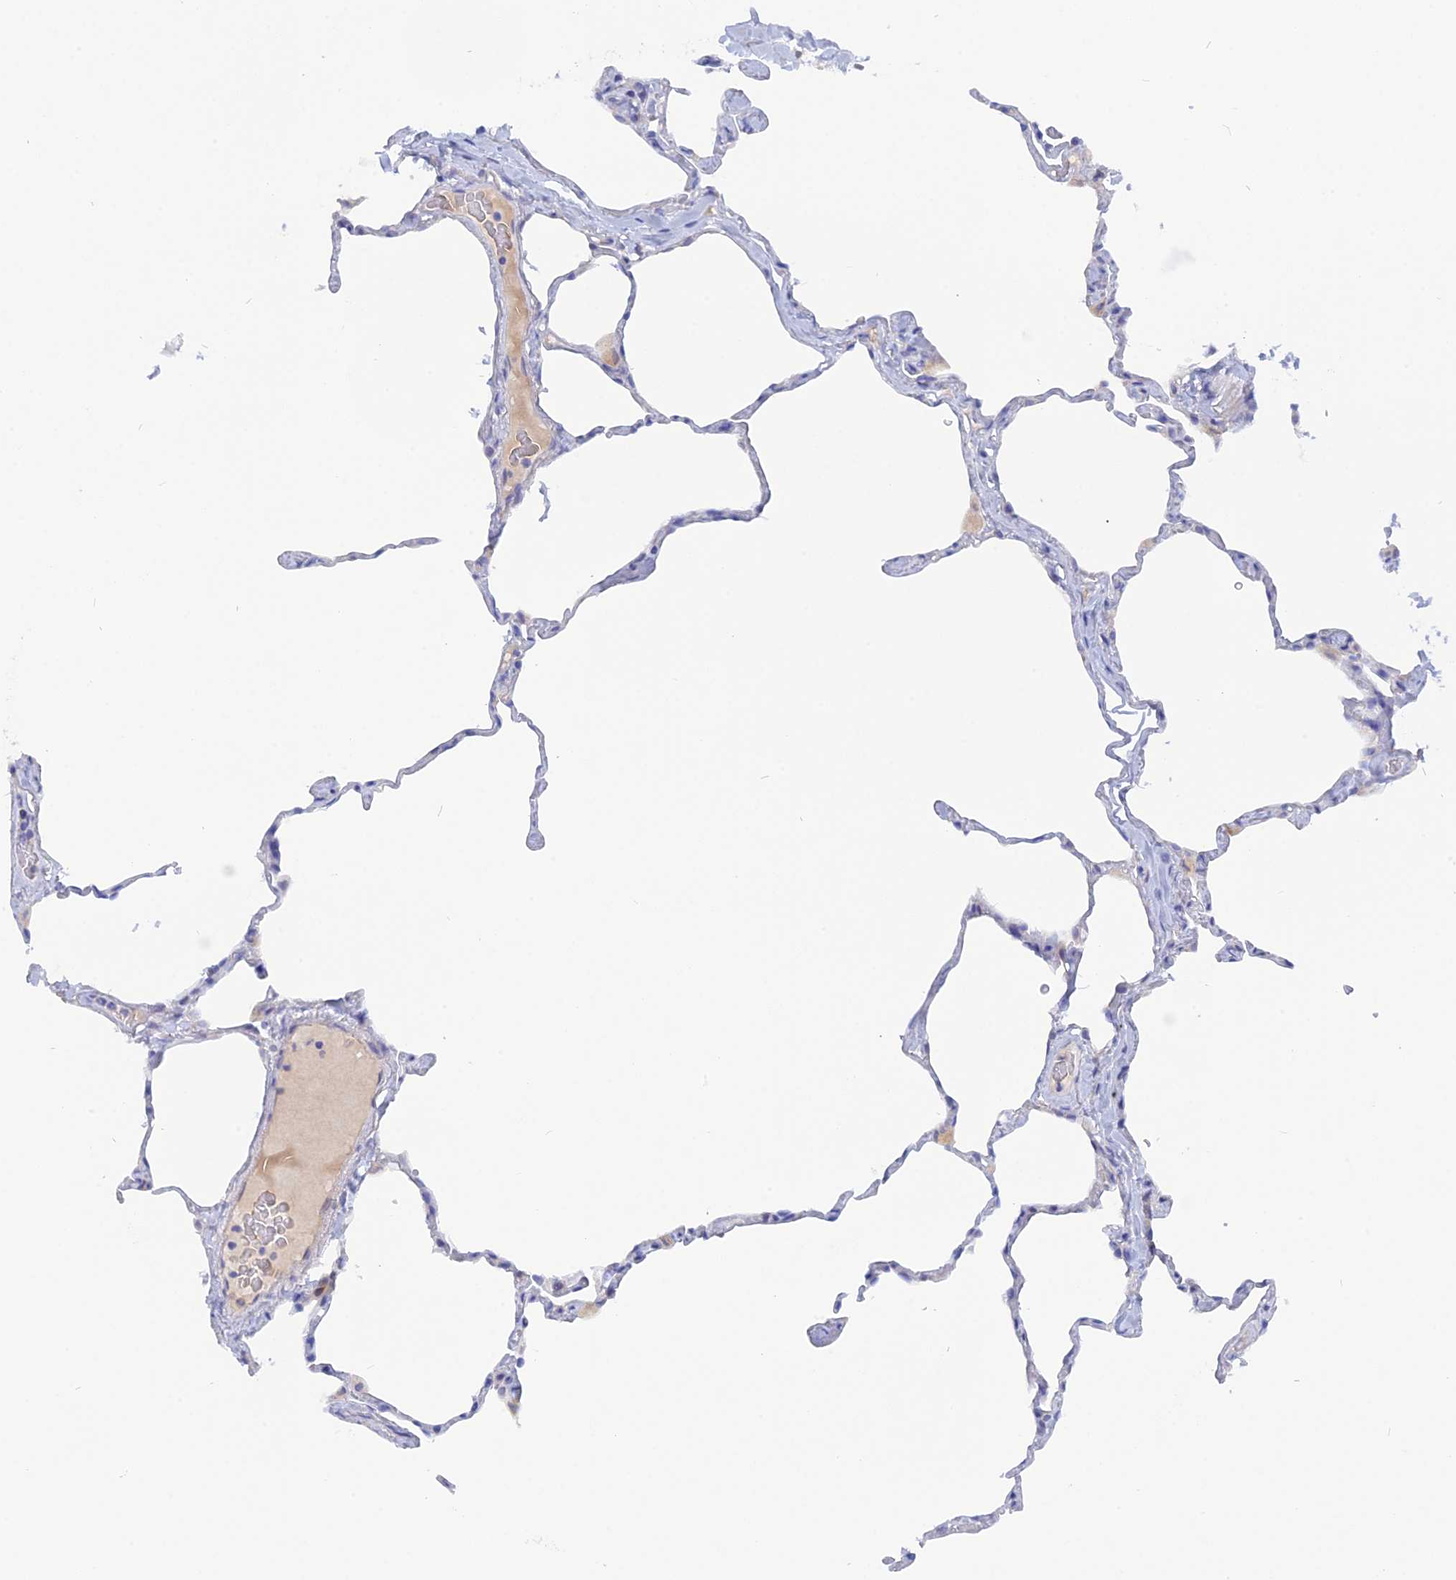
{"staining": {"intensity": "negative", "quantity": "none", "location": "none"}, "tissue": "lung", "cell_type": "Alveolar cells", "image_type": "normal", "snomed": [{"axis": "morphology", "description": "Normal tissue, NOS"}, {"axis": "topography", "description": "Lung"}], "caption": "Immunohistochemistry image of normal lung: lung stained with DAB exhibits no significant protein positivity in alveolar cells.", "gene": "DACT3", "patient": {"sex": "male", "age": 65}}